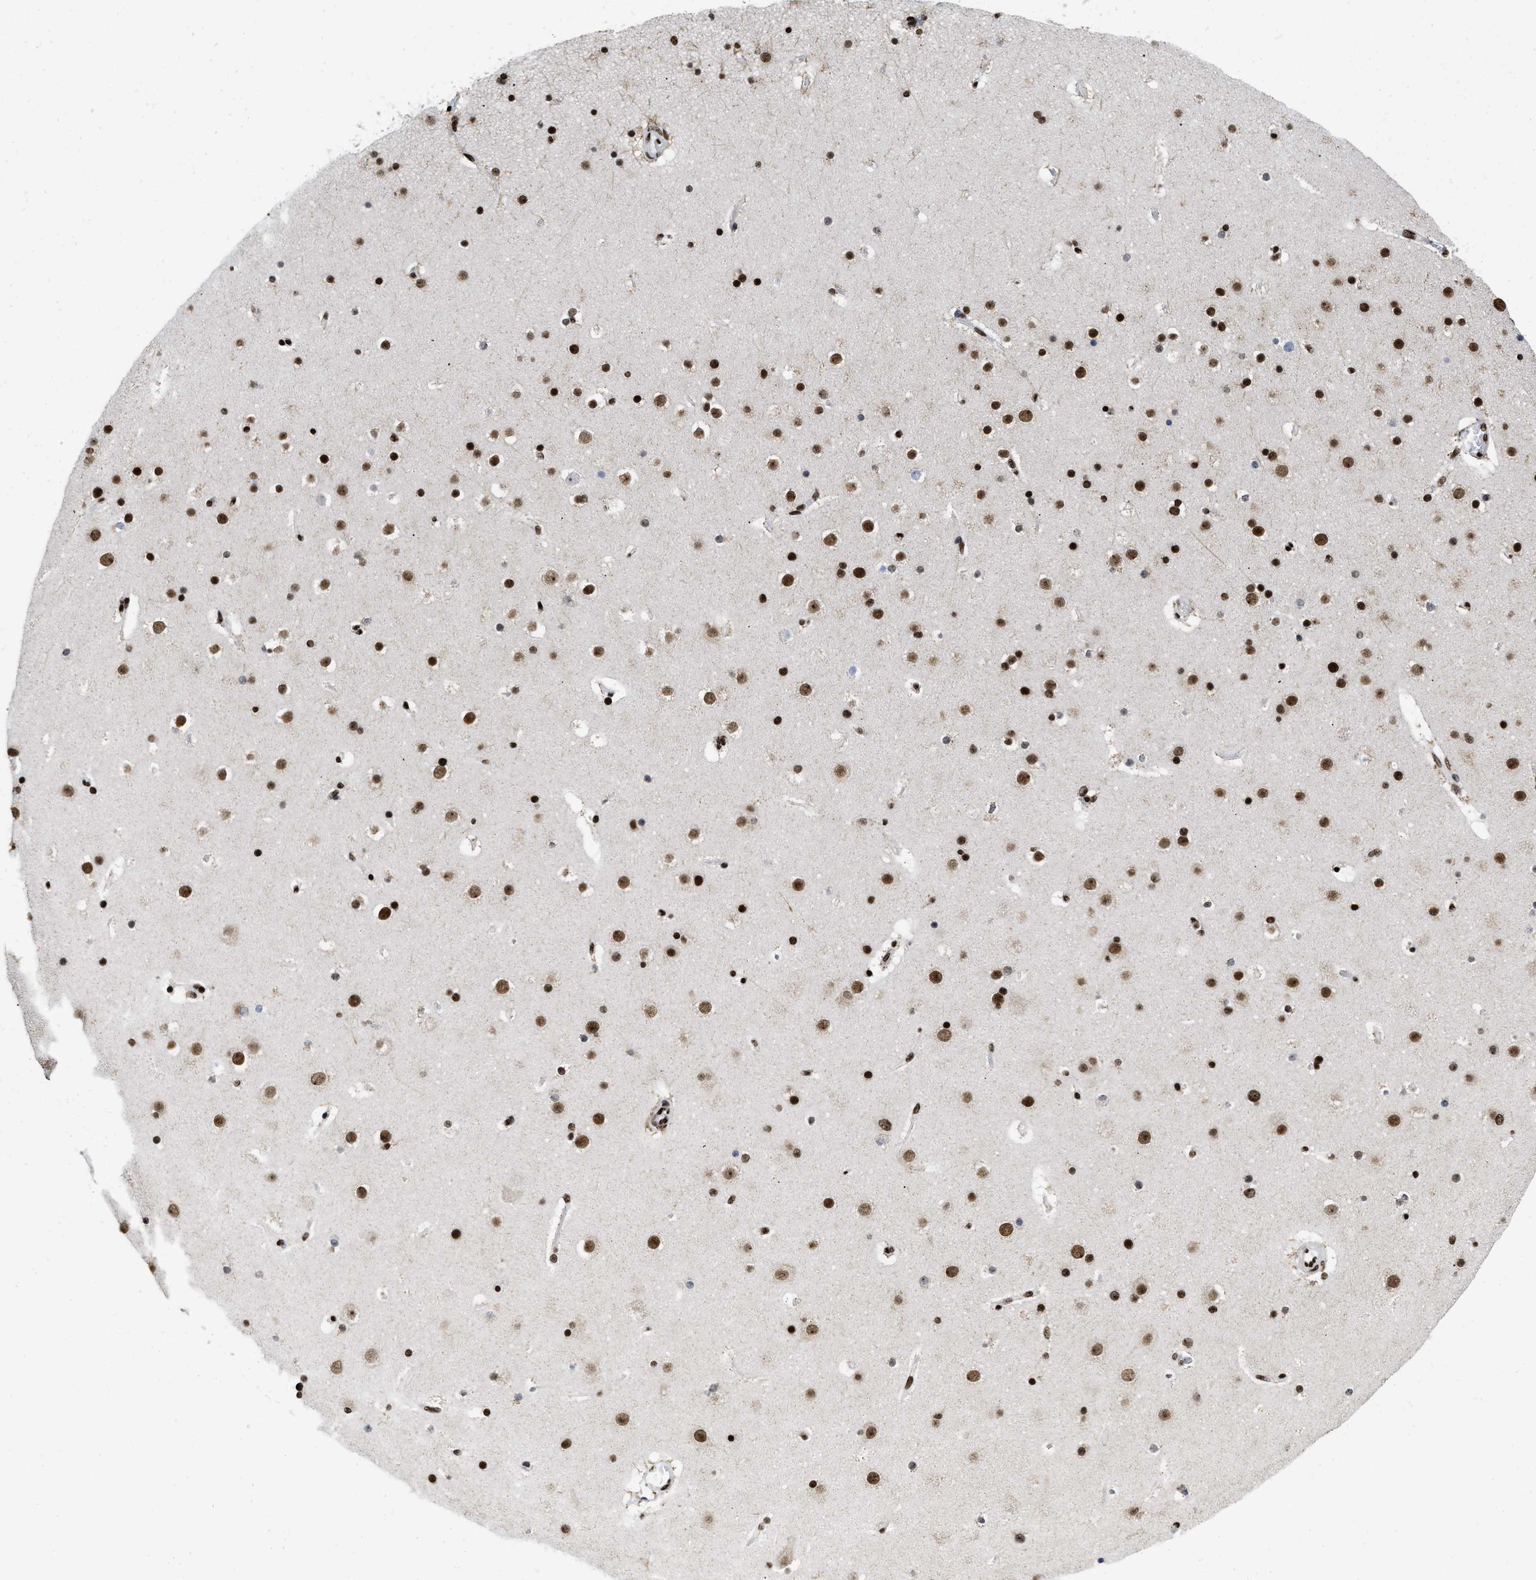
{"staining": {"intensity": "strong", "quantity": ">75%", "location": "nuclear"}, "tissue": "cerebral cortex", "cell_type": "Endothelial cells", "image_type": "normal", "snomed": [{"axis": "morphology", "description": "Normal tissue, NOS"}, {"axis": "topography", "description": "Cerebral cortex"}], "caption": "The micrograph reveals immunohistochemical staining of benign cerebral cortex. There is strong nuclear positivity is identified in approximately >75% of endothelial cells. The protein of interest is stained brown, and the nuclei are stained in blue (DAB IHC with brightfield microscopy, high magnification).", "gene": "CREB1", "patient": {"sex": "male", "age": 57}}